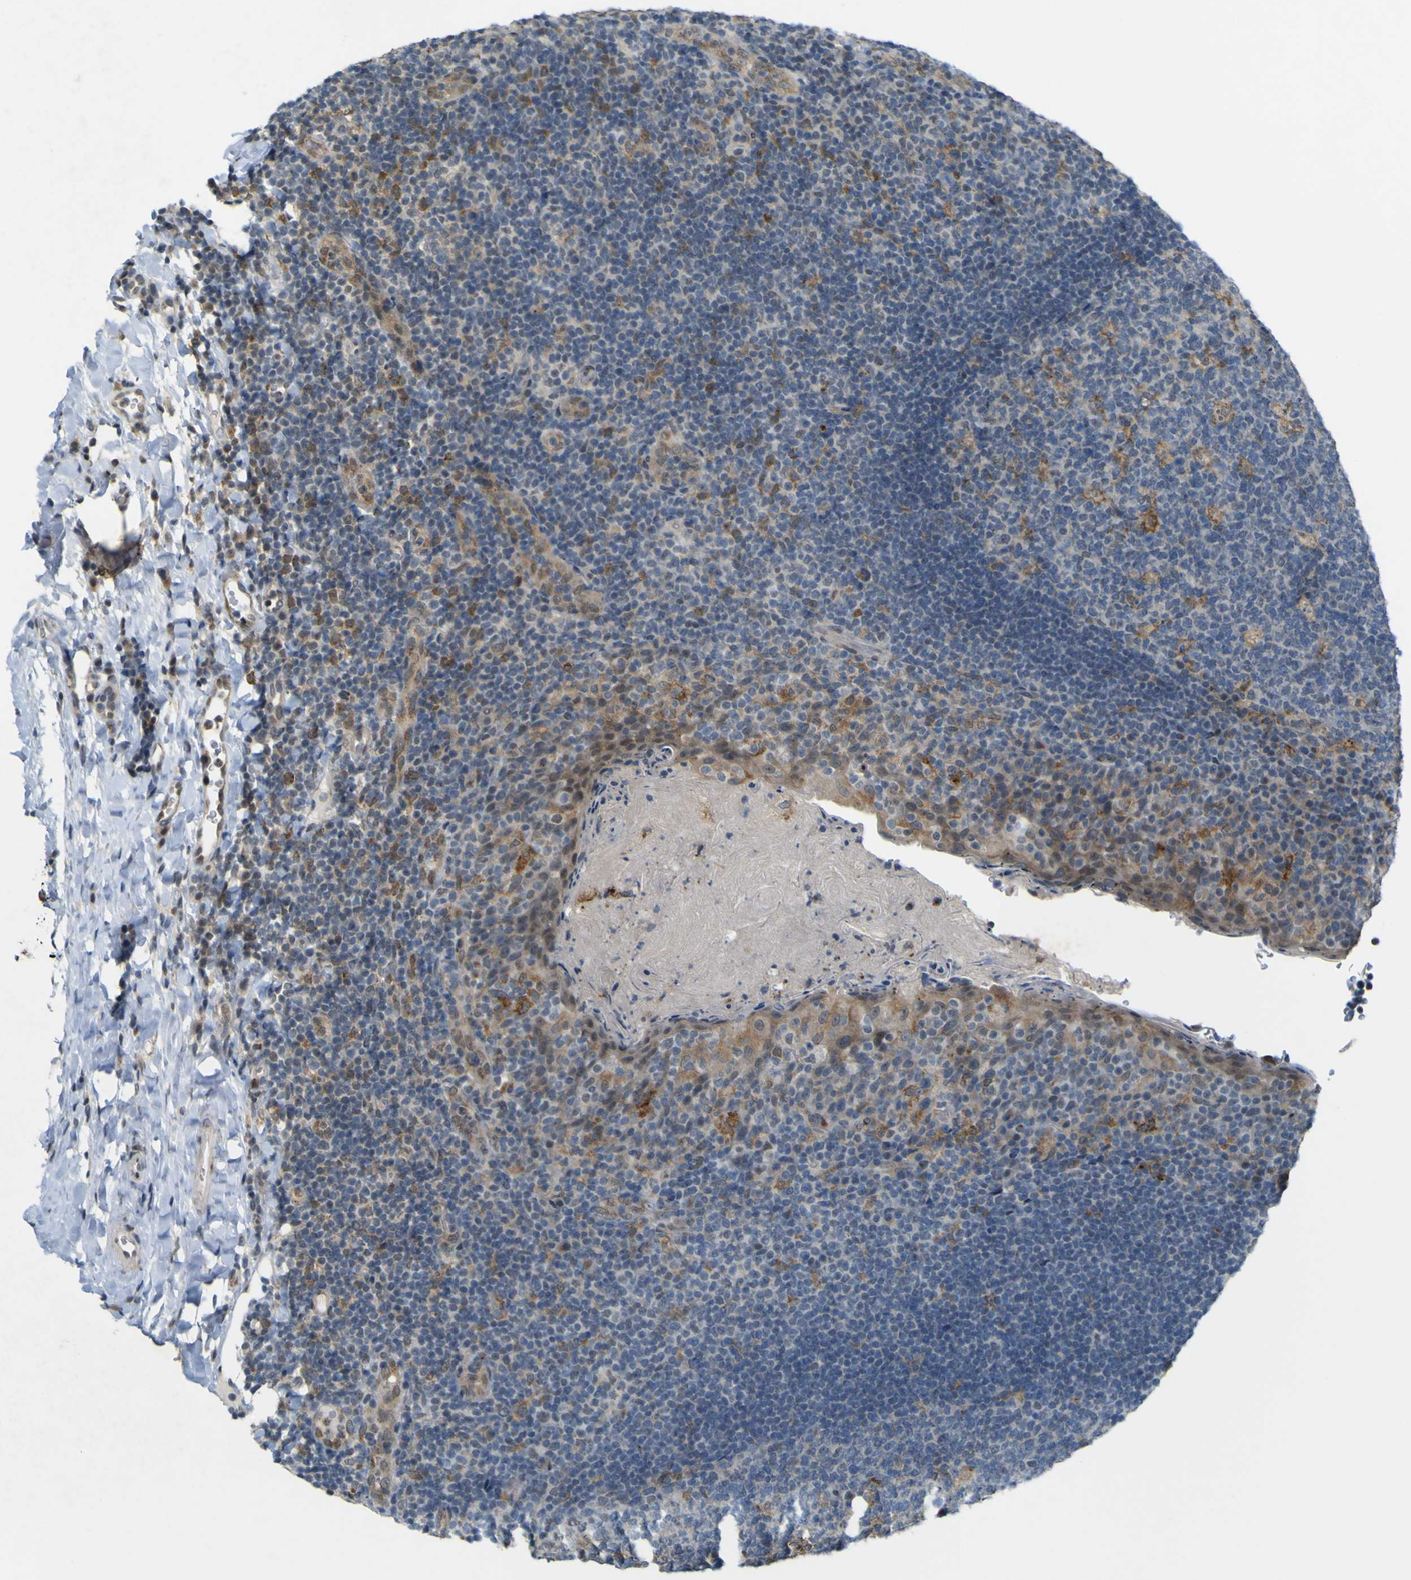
{"staining": {"intensity": "negative", "quantity": "none", "location": "none"}, "tissue": "tonsil", "cell_type": "Germinal center cells", "image_type": "normal", "snomed": [{"axis": "morphology", "description": "Normal tissue, NOS"}, {"axis": "topography", "description": "Tonsil"}], "caption": "Micrograph shows no significant protein staining in germinal center cells of normal tonsil. (Immunohistochemistry (ihc), brightfield microscopy, high magnification).", "gene": "IGF2R", "patient": {"sex": "male", "age": 17}}